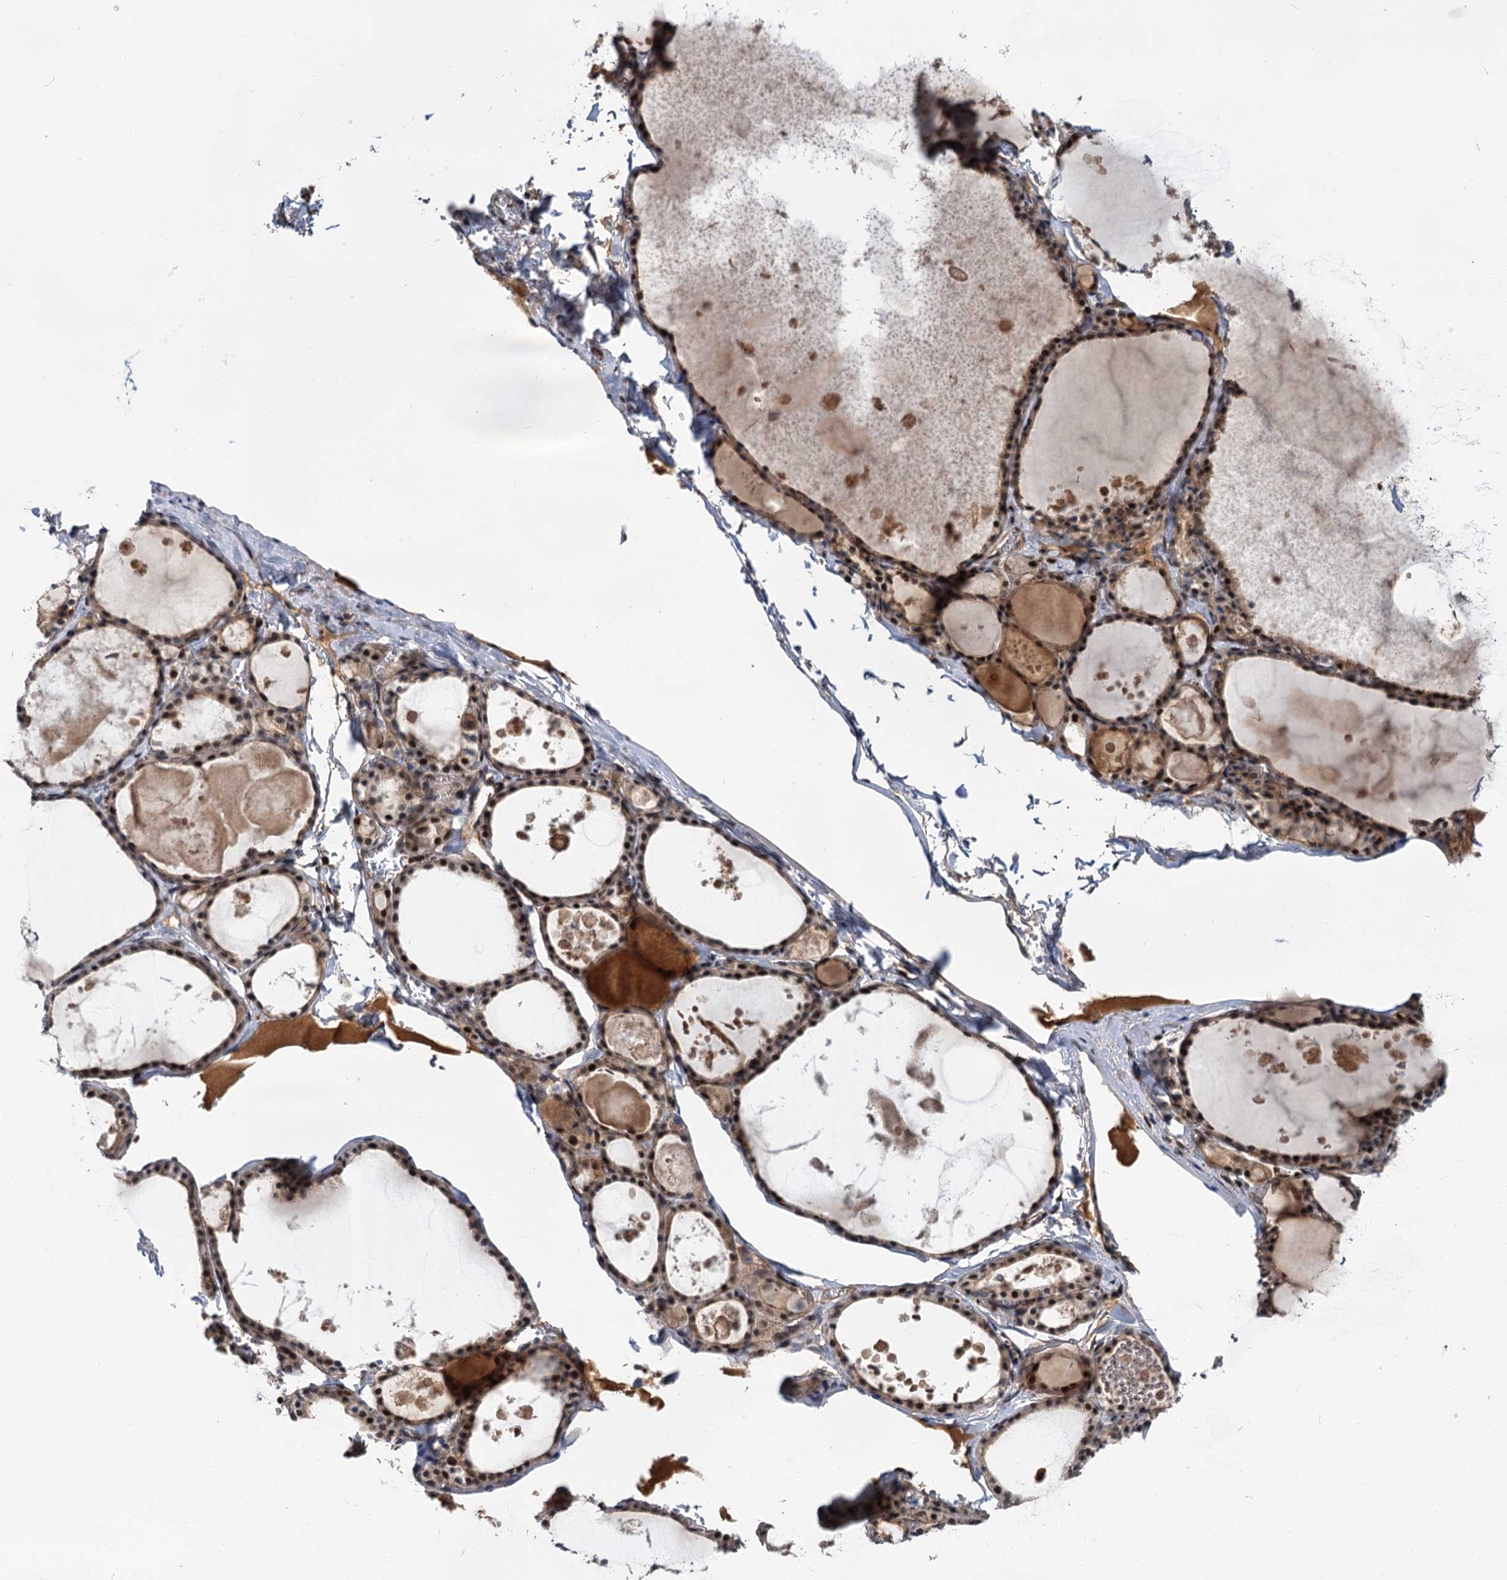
{"staining": {"intensity": "strong", "quantity": ">75%", "location": "cytoplasmic/membranous,nuclear"}, "tissue": "thyroid gland", "cell_type": "Glandular cells", "image_type": "normal", "snomed": [{"axis": "morphology", "description": "Normal tissue, NOS"}, {"axis": "topography", "description": "Thyroid gland"}], "caption": "Protein staining exhibits strong cytoplasmic/membranous,nuclear expression in approximately >75% of glandular cells in normal thyroid gland. (DAB (3,3'-diaminobenzidine) IHC with brightfield microscopy, high magnification).", "gene": "MBD6", "patient": {"sex": "male", "age": 56}}